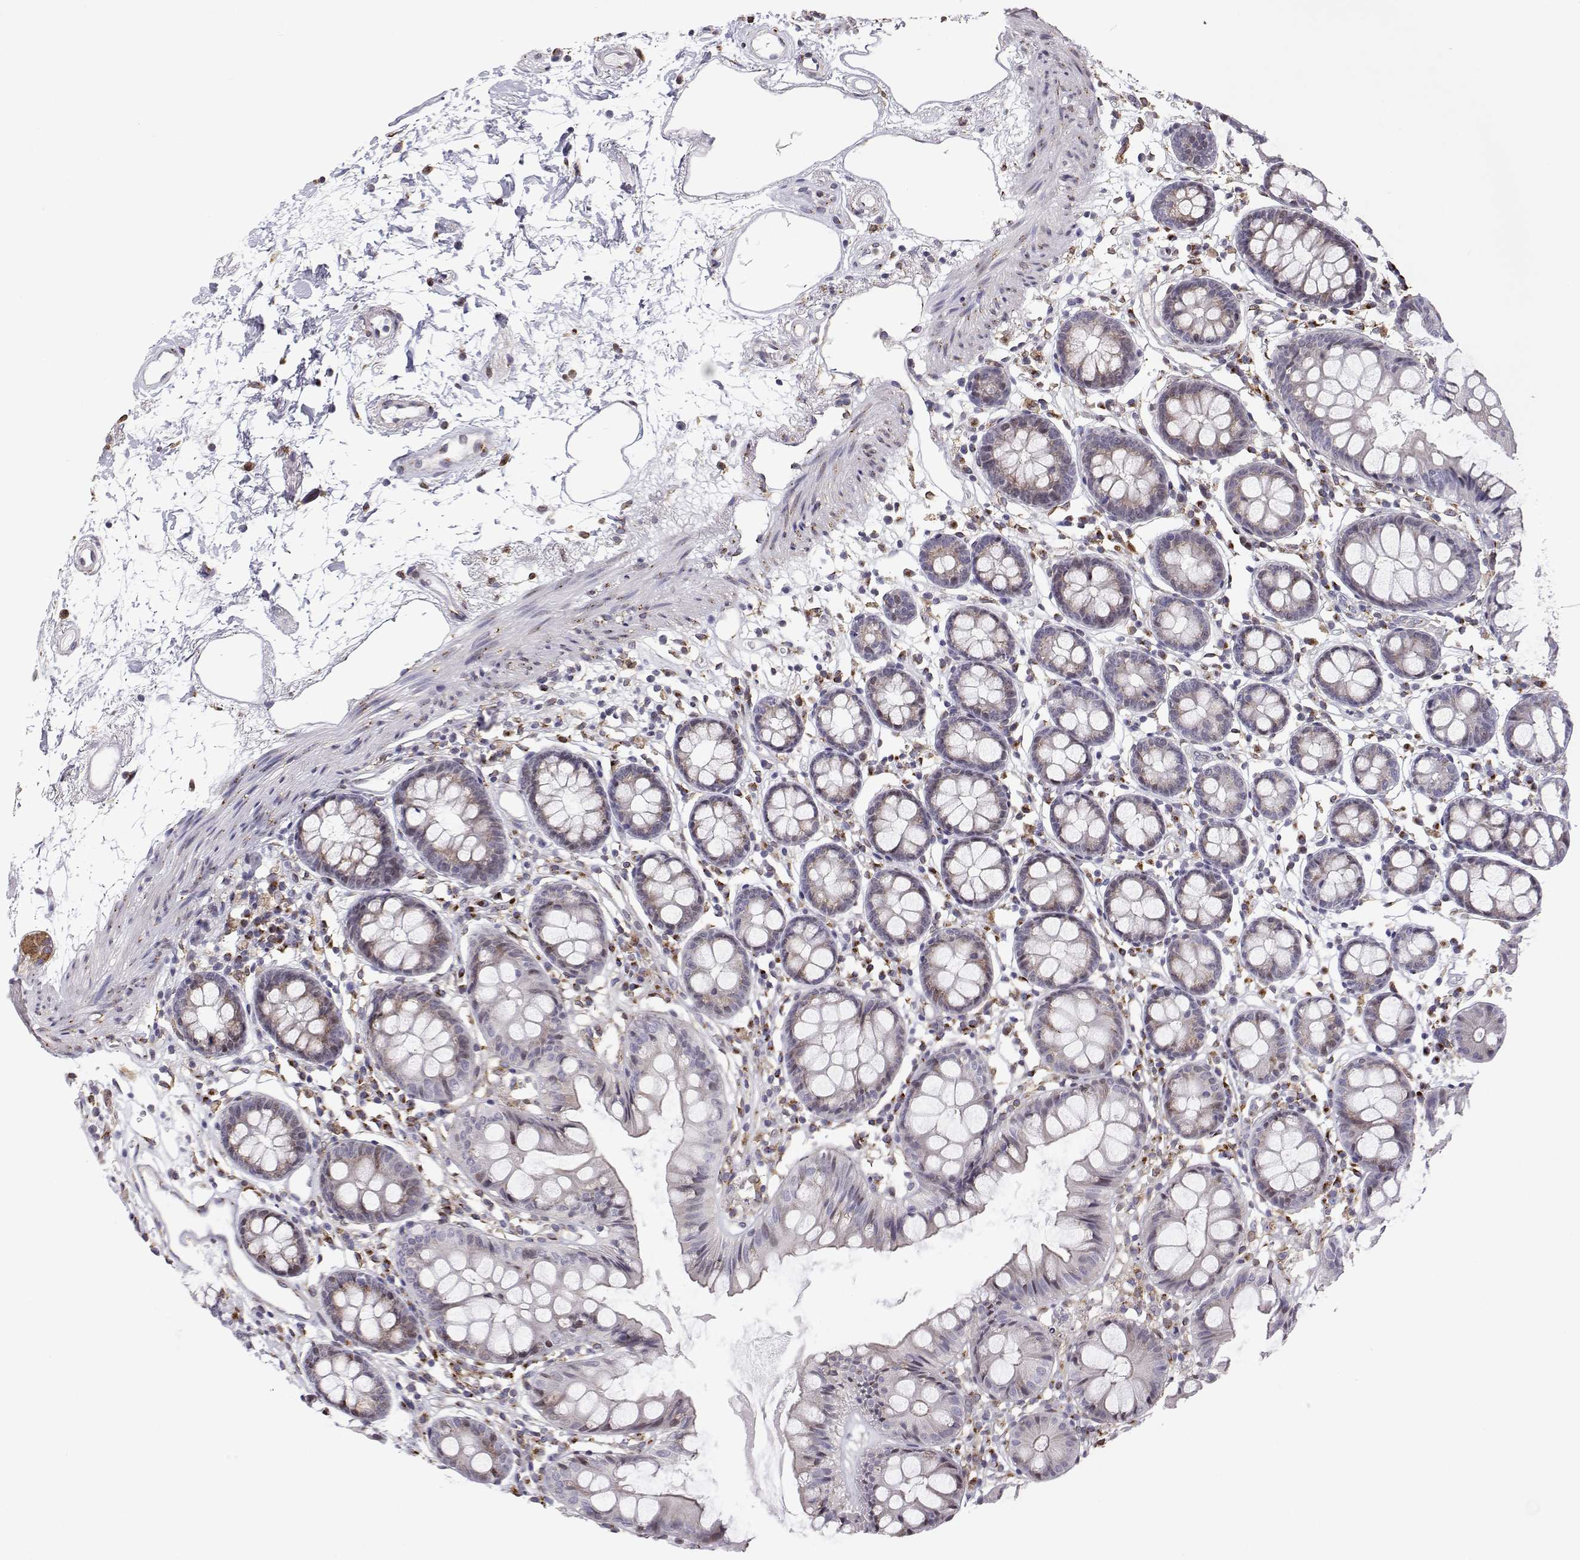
{"staining": {"intensity": "negative", "quantity": "none", "location": "none"}, "tissue": "colon", "cell_type": "Endothelial cells", "image_type": "normal", "snomed": [{"axis": "morphology", "description": "Normal tissue, NOS"}, {"axis": "topography", "description": "Colon"}], "caption": "Immunohistochemical staining of benign human colon exhibits no significant staining in endothelial cells.", "gene": "STARD13", "patient": {"sex": "female", "age": 84}}